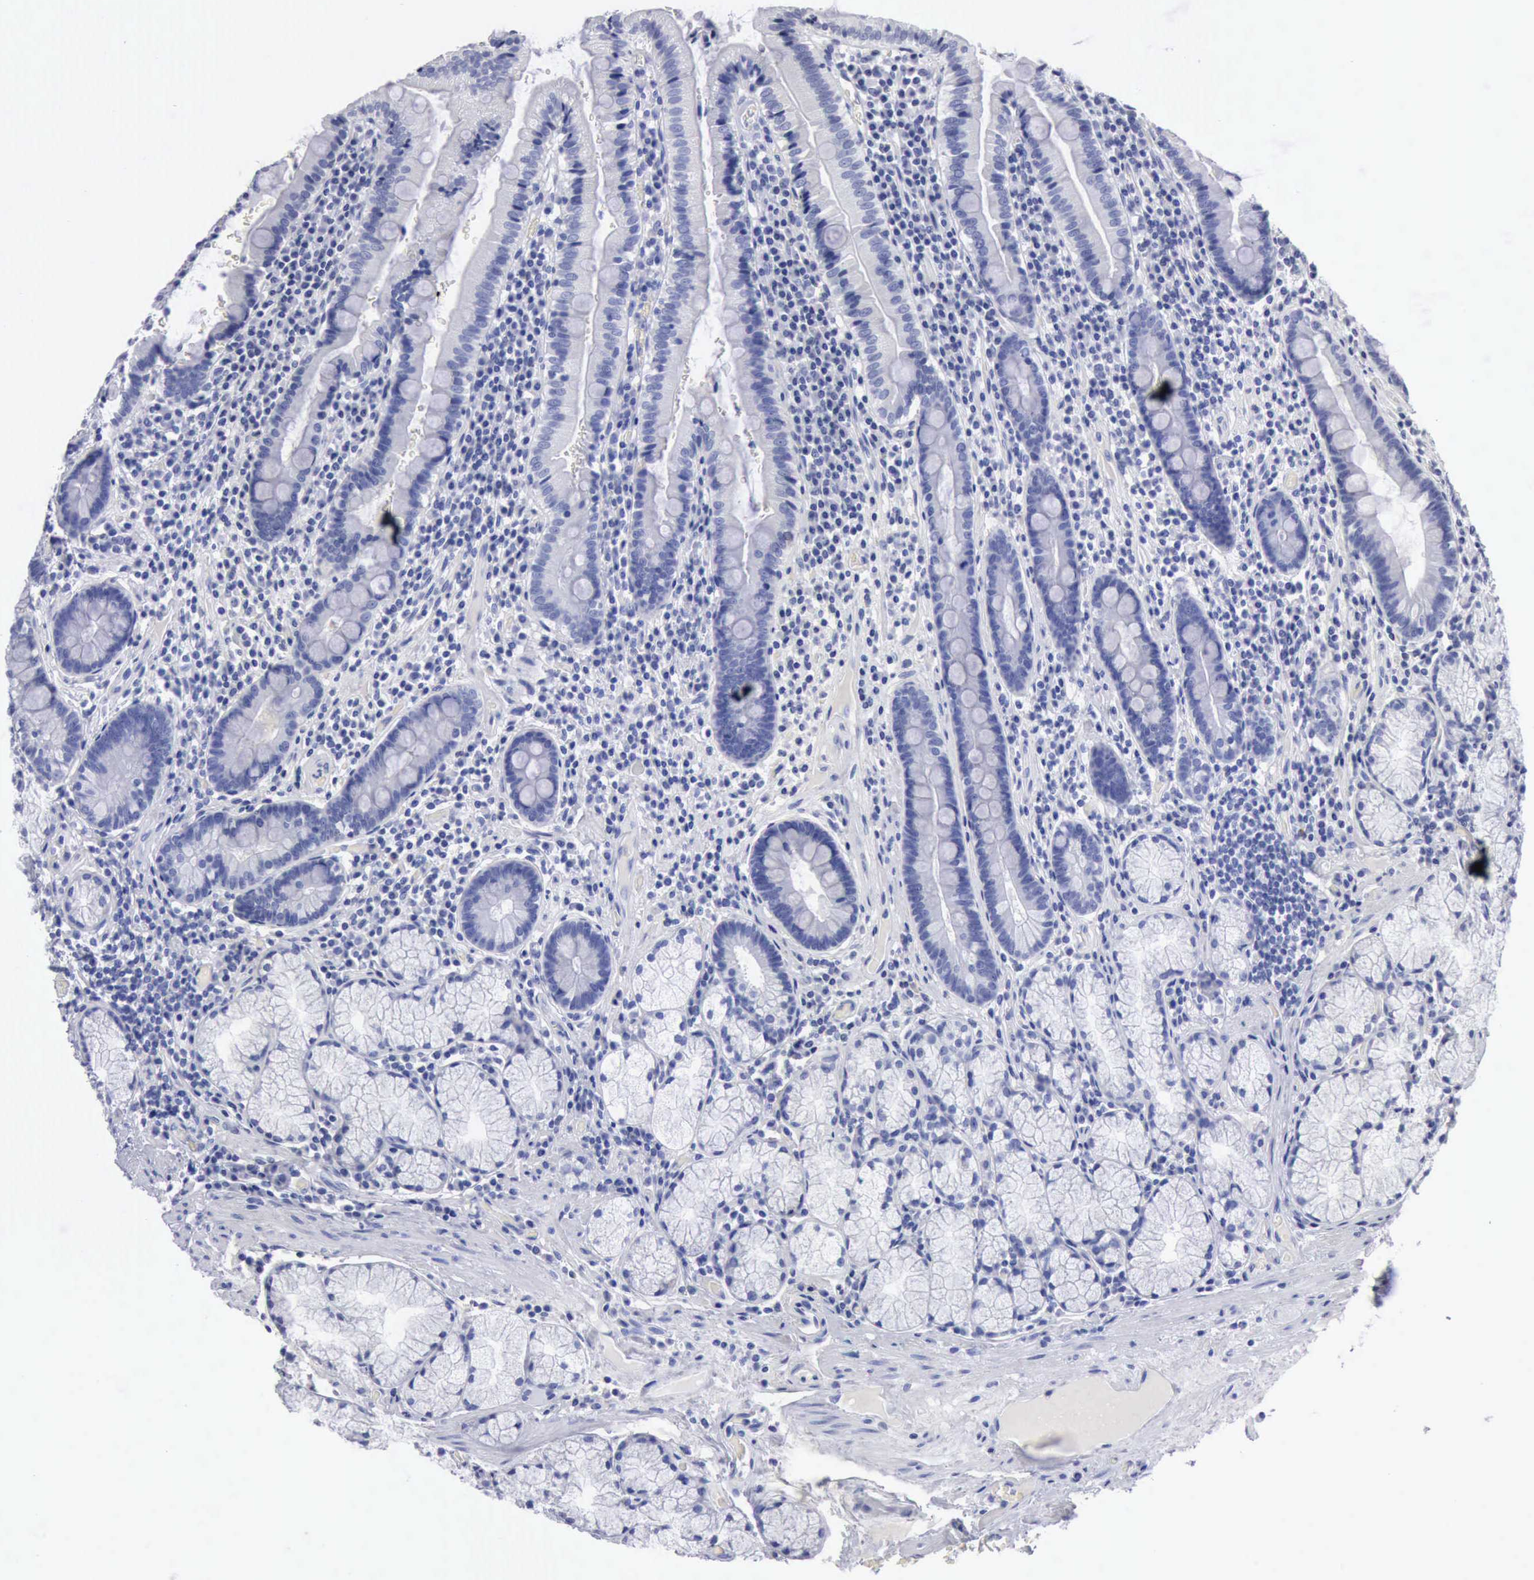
{"staining": {"intensity": "weak", "quantity": "<25%", "location": "cytoplasmic/membranous"}, "tissue": "duodenum", "cell_type": "Glandular cells", "image_type": "normal", "snomed": [{"axis": "morphology", "description": "Normal tissue, NOS"}, {"axis": "topography", "description": "Stomach, lower"}, {"axis": "topography", "description": "Duodenum"}], "caption": "The immunohistochemistry photomicrograph has no significant expression in glandular cells of duodenum. (Stains: DAB (3,3'-diaminobenzidine) immunohistochemistry (IHC) with hematoxylin counter stain, Microscopy: brightfield microscopy at high magnification).", "gene": "CYP19A1", "patient": {"sex": "male", "age": 84}}